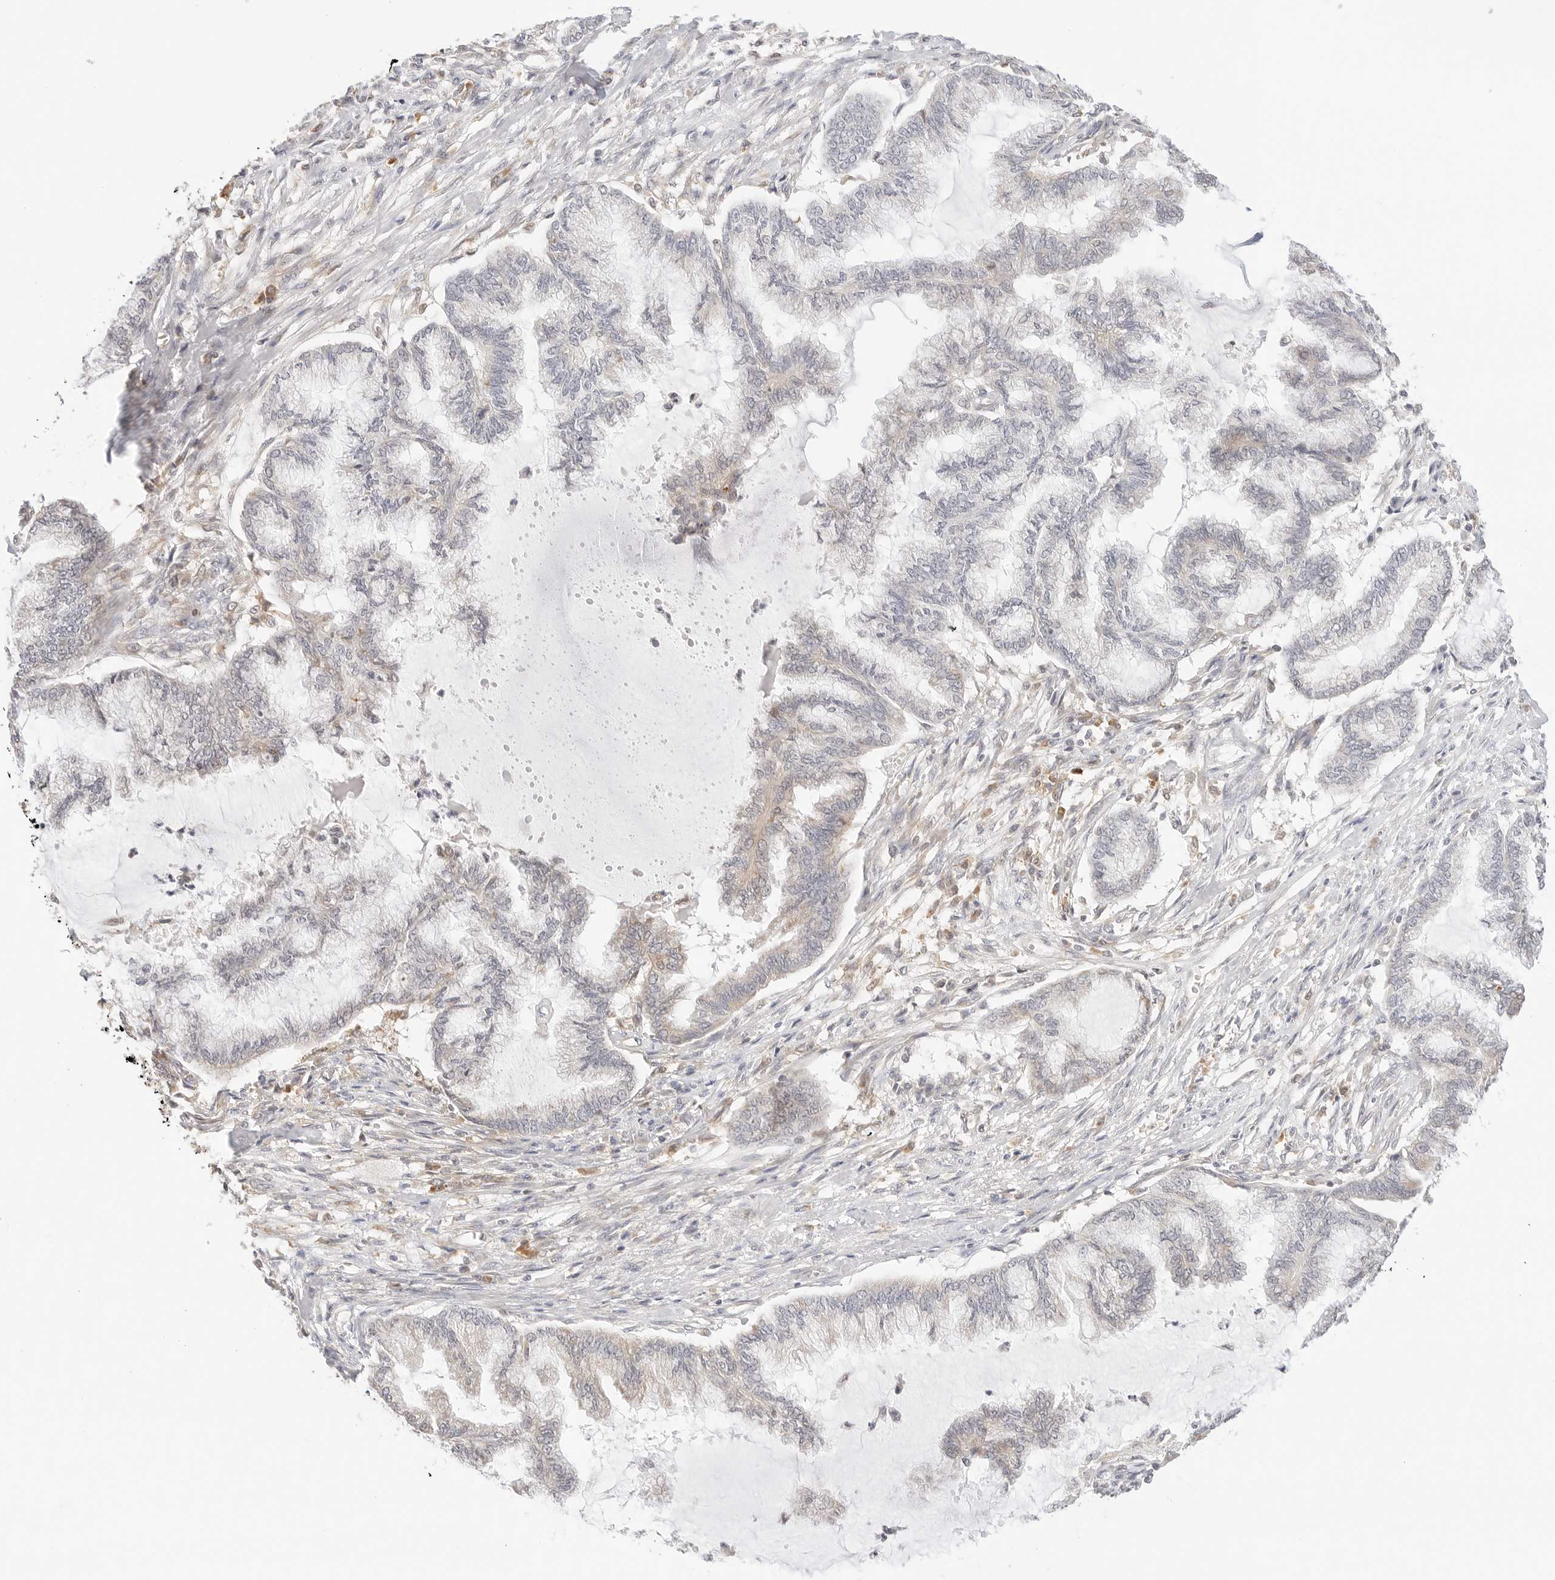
{"staining": {"intensity": "weak", "quantity": "<25%", "location": "cytoplasmic/membranous"}, "tissue": "endometrial cancer", "cell_type": "Tumor cells", "image_type": "cancer", "snomed": [{"axis": "morphology", "description": "Adenocarcinoma, NOS"}, {"axis": "topography", "description": "Endometrium"}], "caption": "The immunohistochemistry histopathology image has no significant expression in tumor cells of endometrial cancer (adenocarcinoma) tissue. (Brightfield microscopy of DAB (3,3'-diaminobenzidine) IHC at high magnification).", "gene": "ERO1B", "patient": {"sex": "female", "age": 86}}